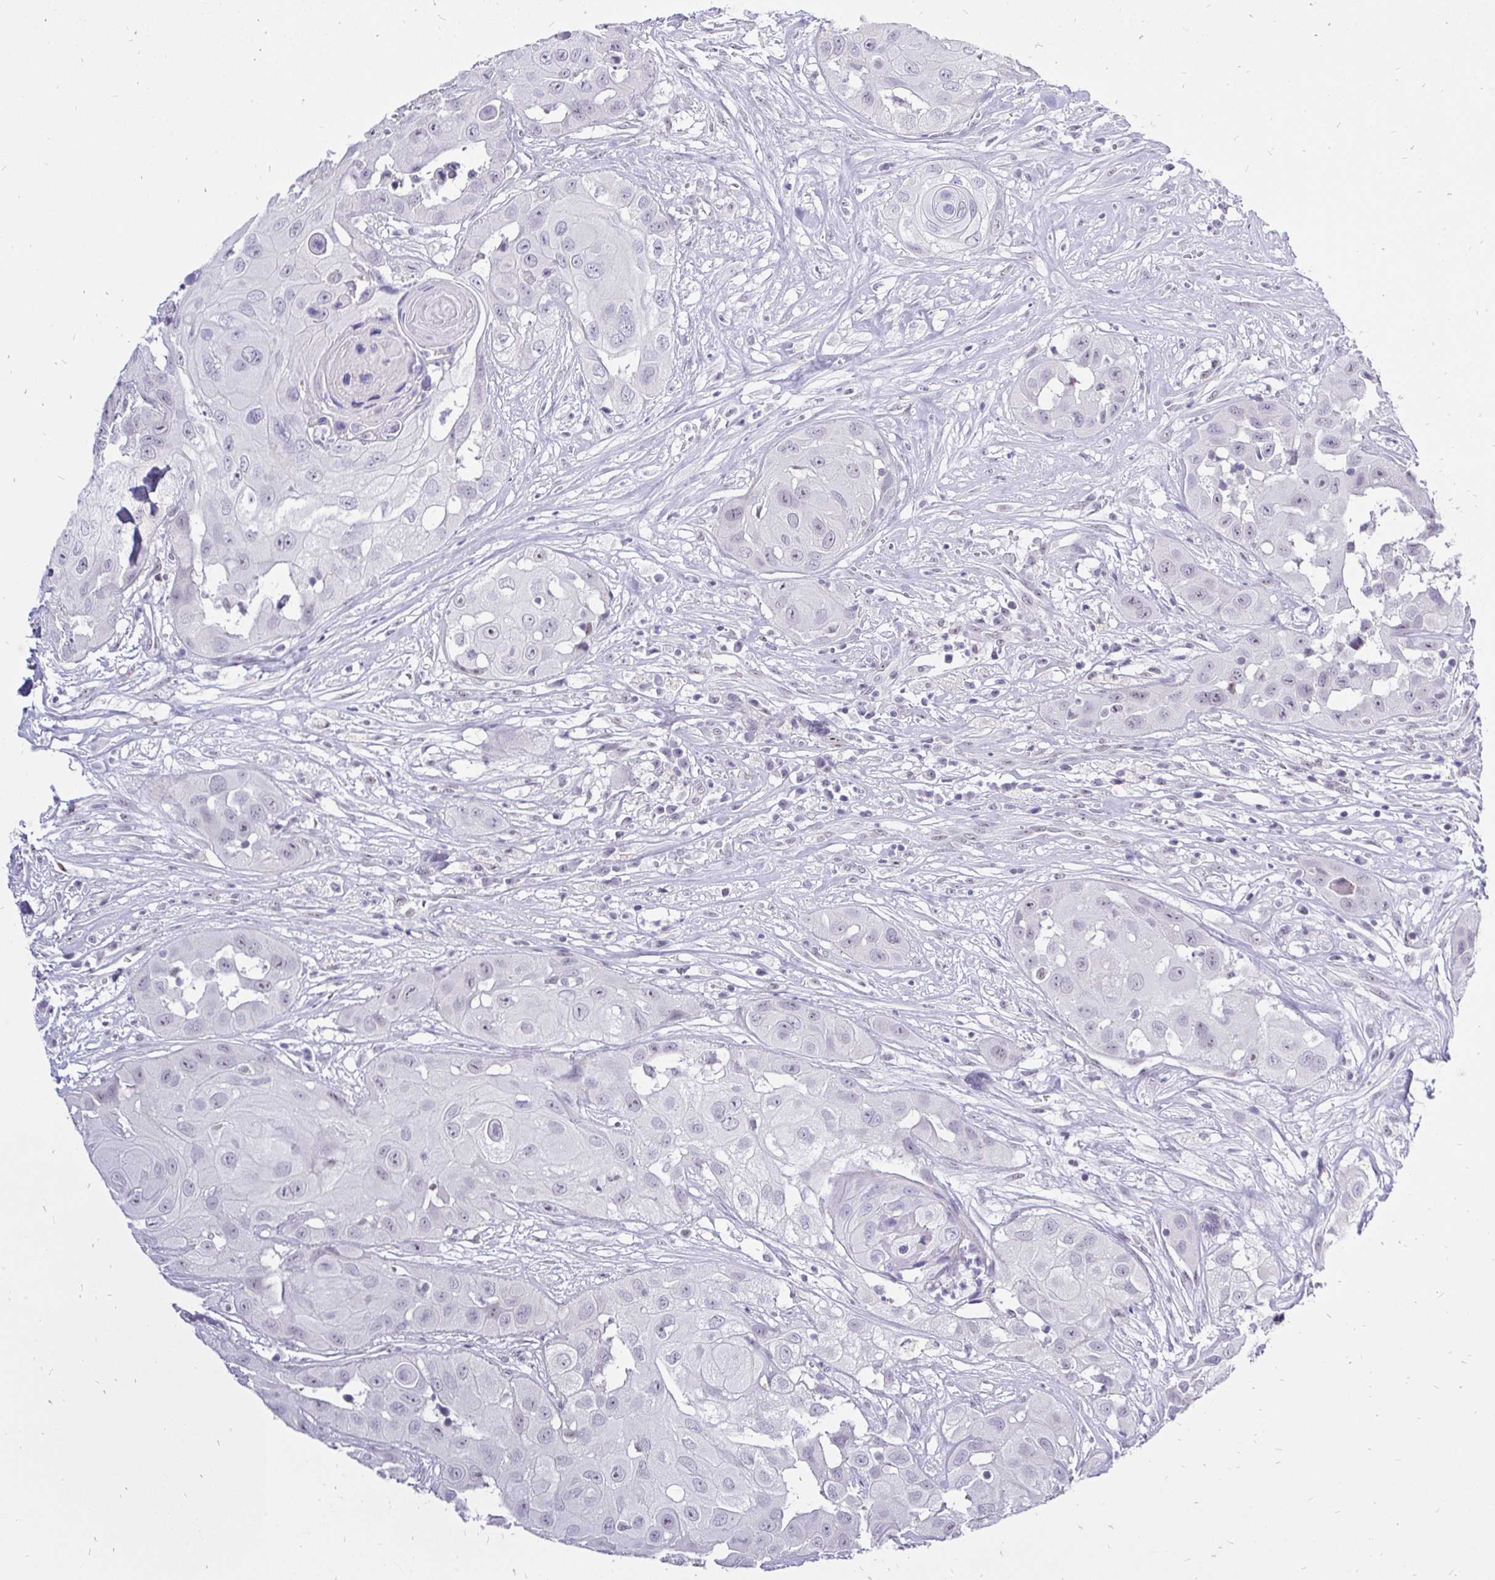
{"staining": {"intensity": "weak", "quantity": "25%-75%", "location": "nuclear"}, "tissue": "head and neck cancer", "cell_type": "Tumor cells", "image_type": "cancer", "snomed": [{"axis": "morphology", "description": "Squamous cell carcinoma, NOS"}, {"axis": "topography", "description": "Head-Neck"}], "caption": "This micrograph displays head and neck squamous cell carcinoma stained with immunohistochemistry (IHC) to label a protein in brown. The nuclear of tumor cells show weak positivity for the protein. Nuclei are counter-stained blue.", "gene": "ZNF860", "patient": {"sex": "male", "age": 83}}